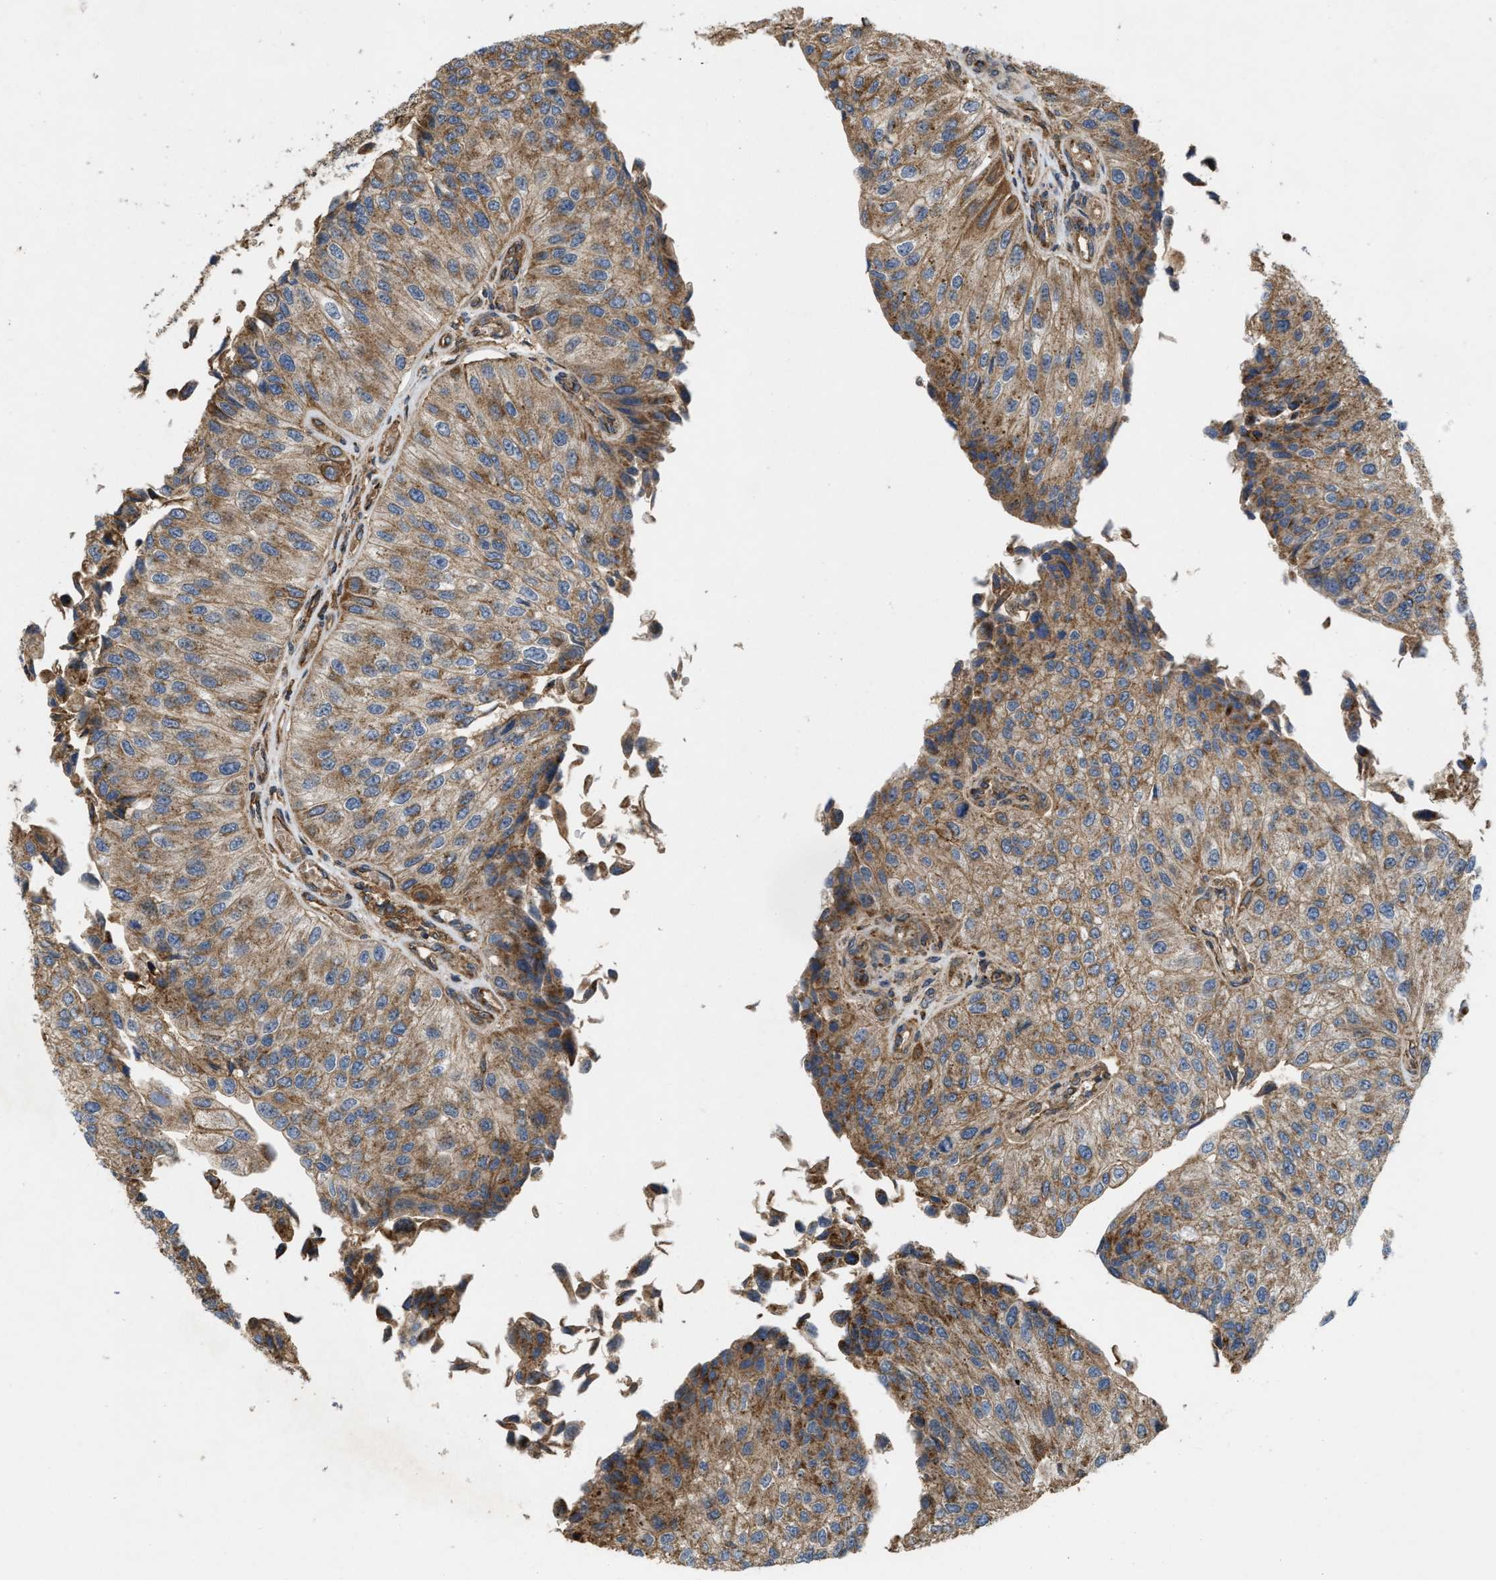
{"staining": {"intensity": "moderate", "quantity": ">75%", "location": "cytoplasmic/membranous"}, "tissue": "urothelial cancer", "cell_type": "Tumor cells", "image_type": "cancer", "snomed": [{"axis": "morphology", "description": "Urothelial carcinoma, High grade"}, {"axis": "topography", "description": "Kidney"}, {"axis": "topography", "description": "Urinary bladder"}], "caption": "A brown stain shows moderate cytoplasmic/membranous staining of a protein in urothelial cancer tumor cells.", "gene": "GNB4", "patient": {"sex": "male", "age": 77}}